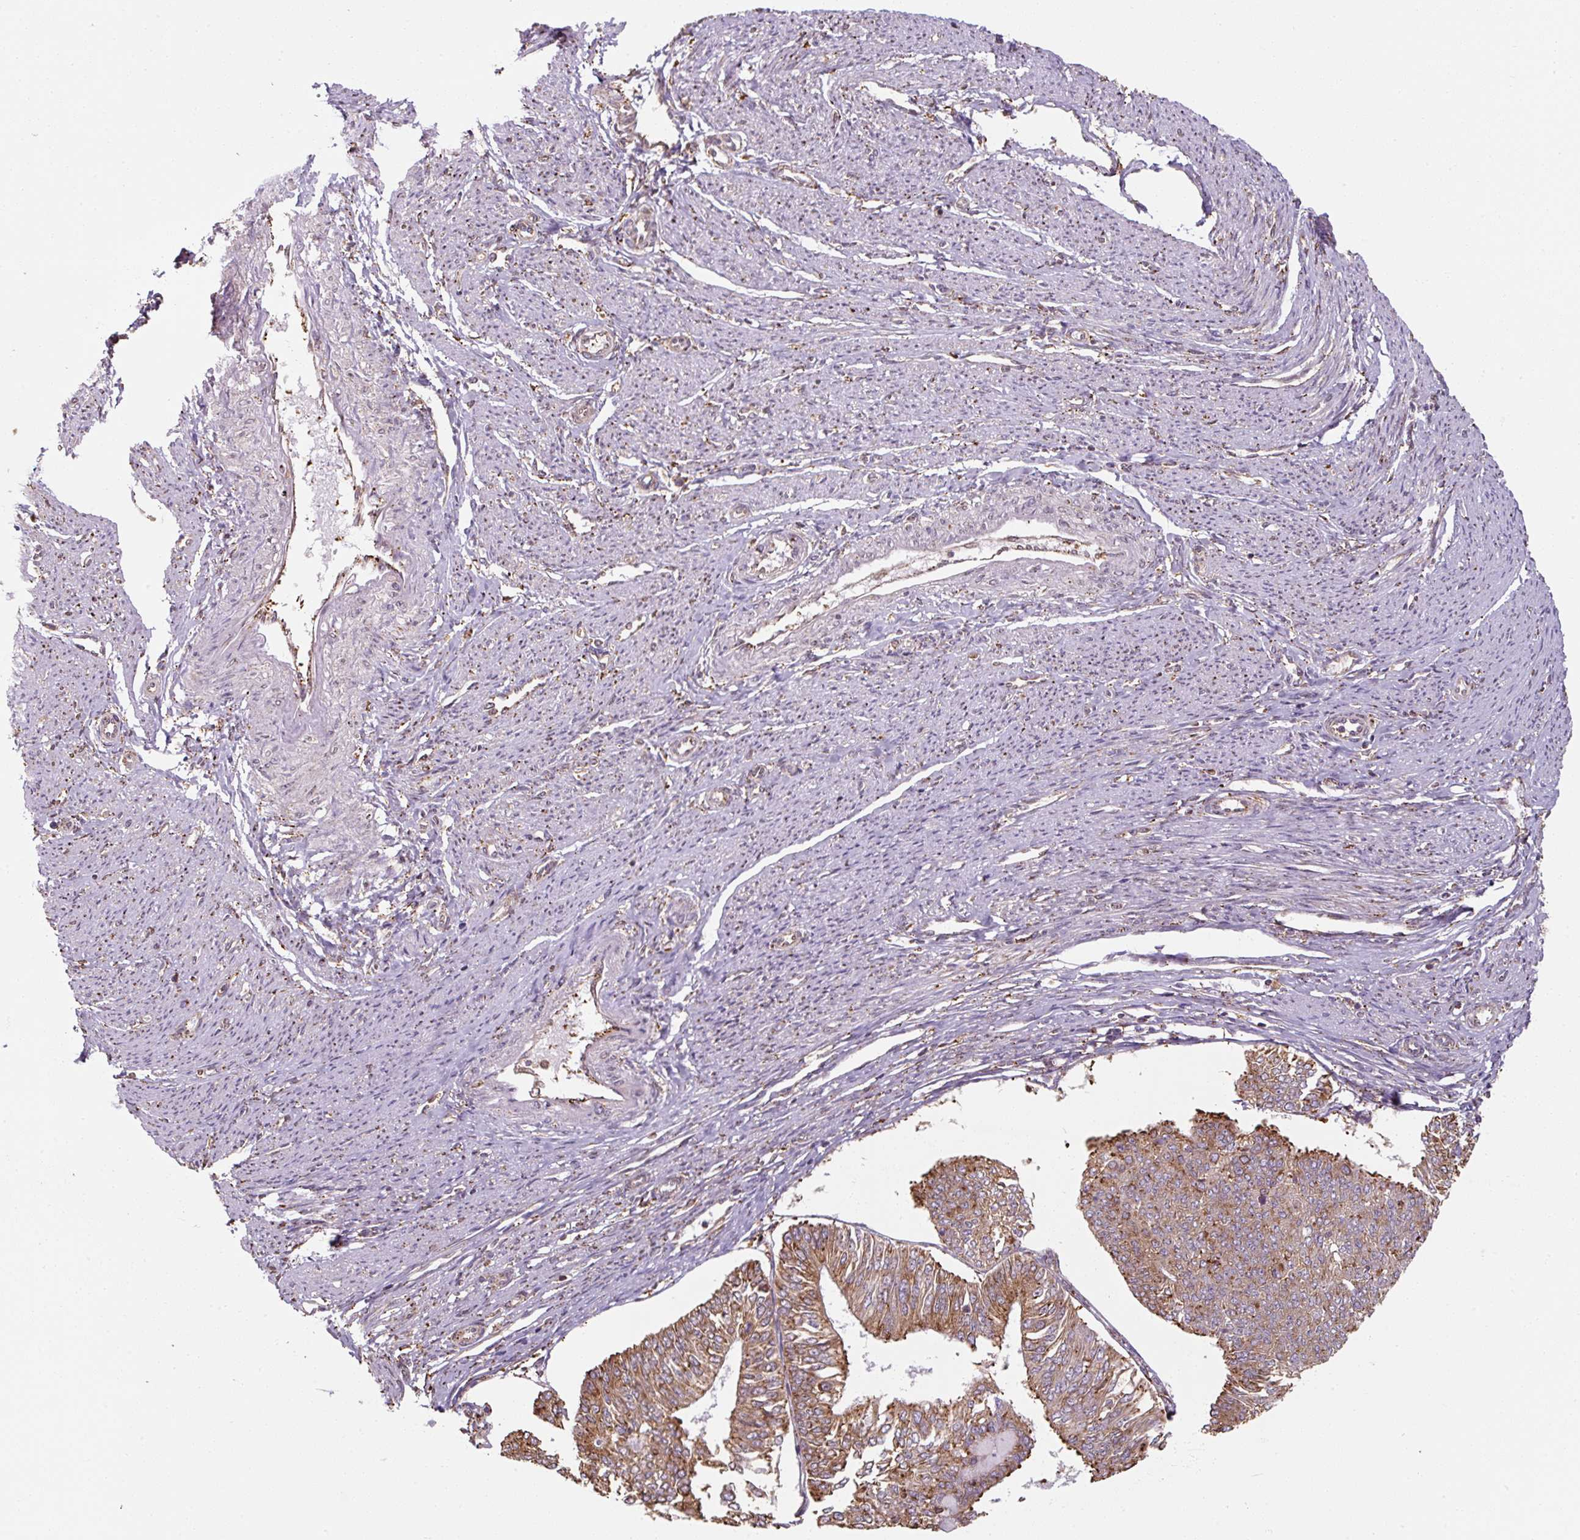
{"staining": {"intensity": "moderate", "quantity": ">75%", "location": "cytoplasmic/membranous"}, "tissue": "endometrial cancer", "cell_type": "Tumor cells", "image_type": "cancer", "snomed": [{"axis": "morphology", "description": "Adenocarcinoma, NOS"}, {"axis": "topography", "description": "Endometrium"}], "caption": "The histopathology image shows immunohistochemical staining of adenocarcinoma (endometrial). There is moderate cytoplasmic/membranous positivity is present in approximately >75% of tumor cells.", "gene": "PRKCSH", "patient": {"sex": "female", "age": 58}}